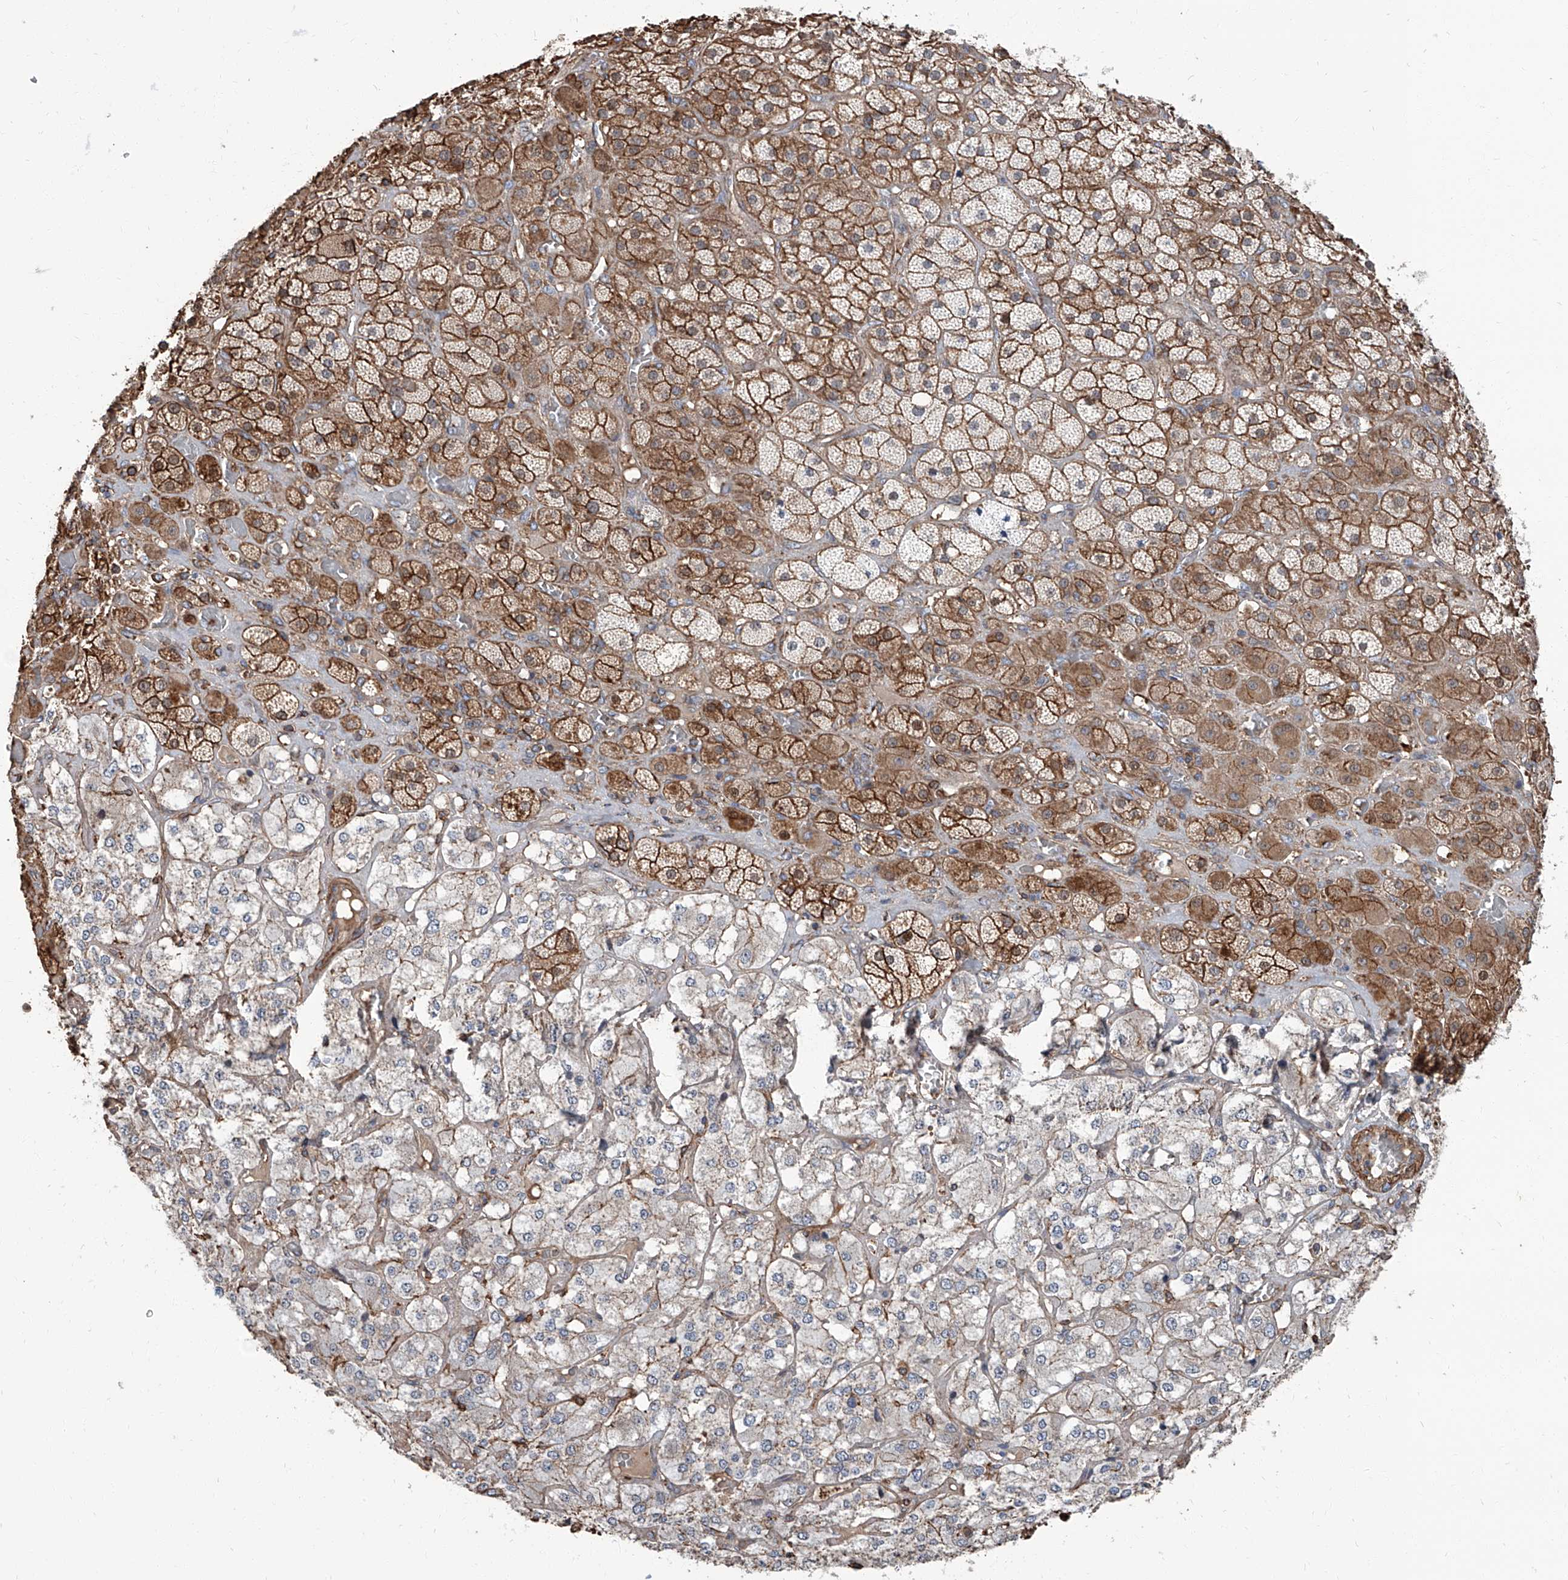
{"staining": {"intensity": "strong", "quantity": "25%-75%", "location": "cytoplasmic/membranous"}, "tissue": "adrenal gland", "cell_type": "Glandular cells", "image_type": "normal", "snomed": [{"axis": "morphology", "description": "Normal tissue, NOS"}, {"axis": "topography", "description": "Adrenal gland"}], "caption": "The photomicrograph shows staining of unremarkable adrenal gland, revealing strong cytoplasmic/membranous protein positivity (brown color) within glandular cells.", "gene": "PIEZO2", "patient": {"sex": "male", "age": 57}}